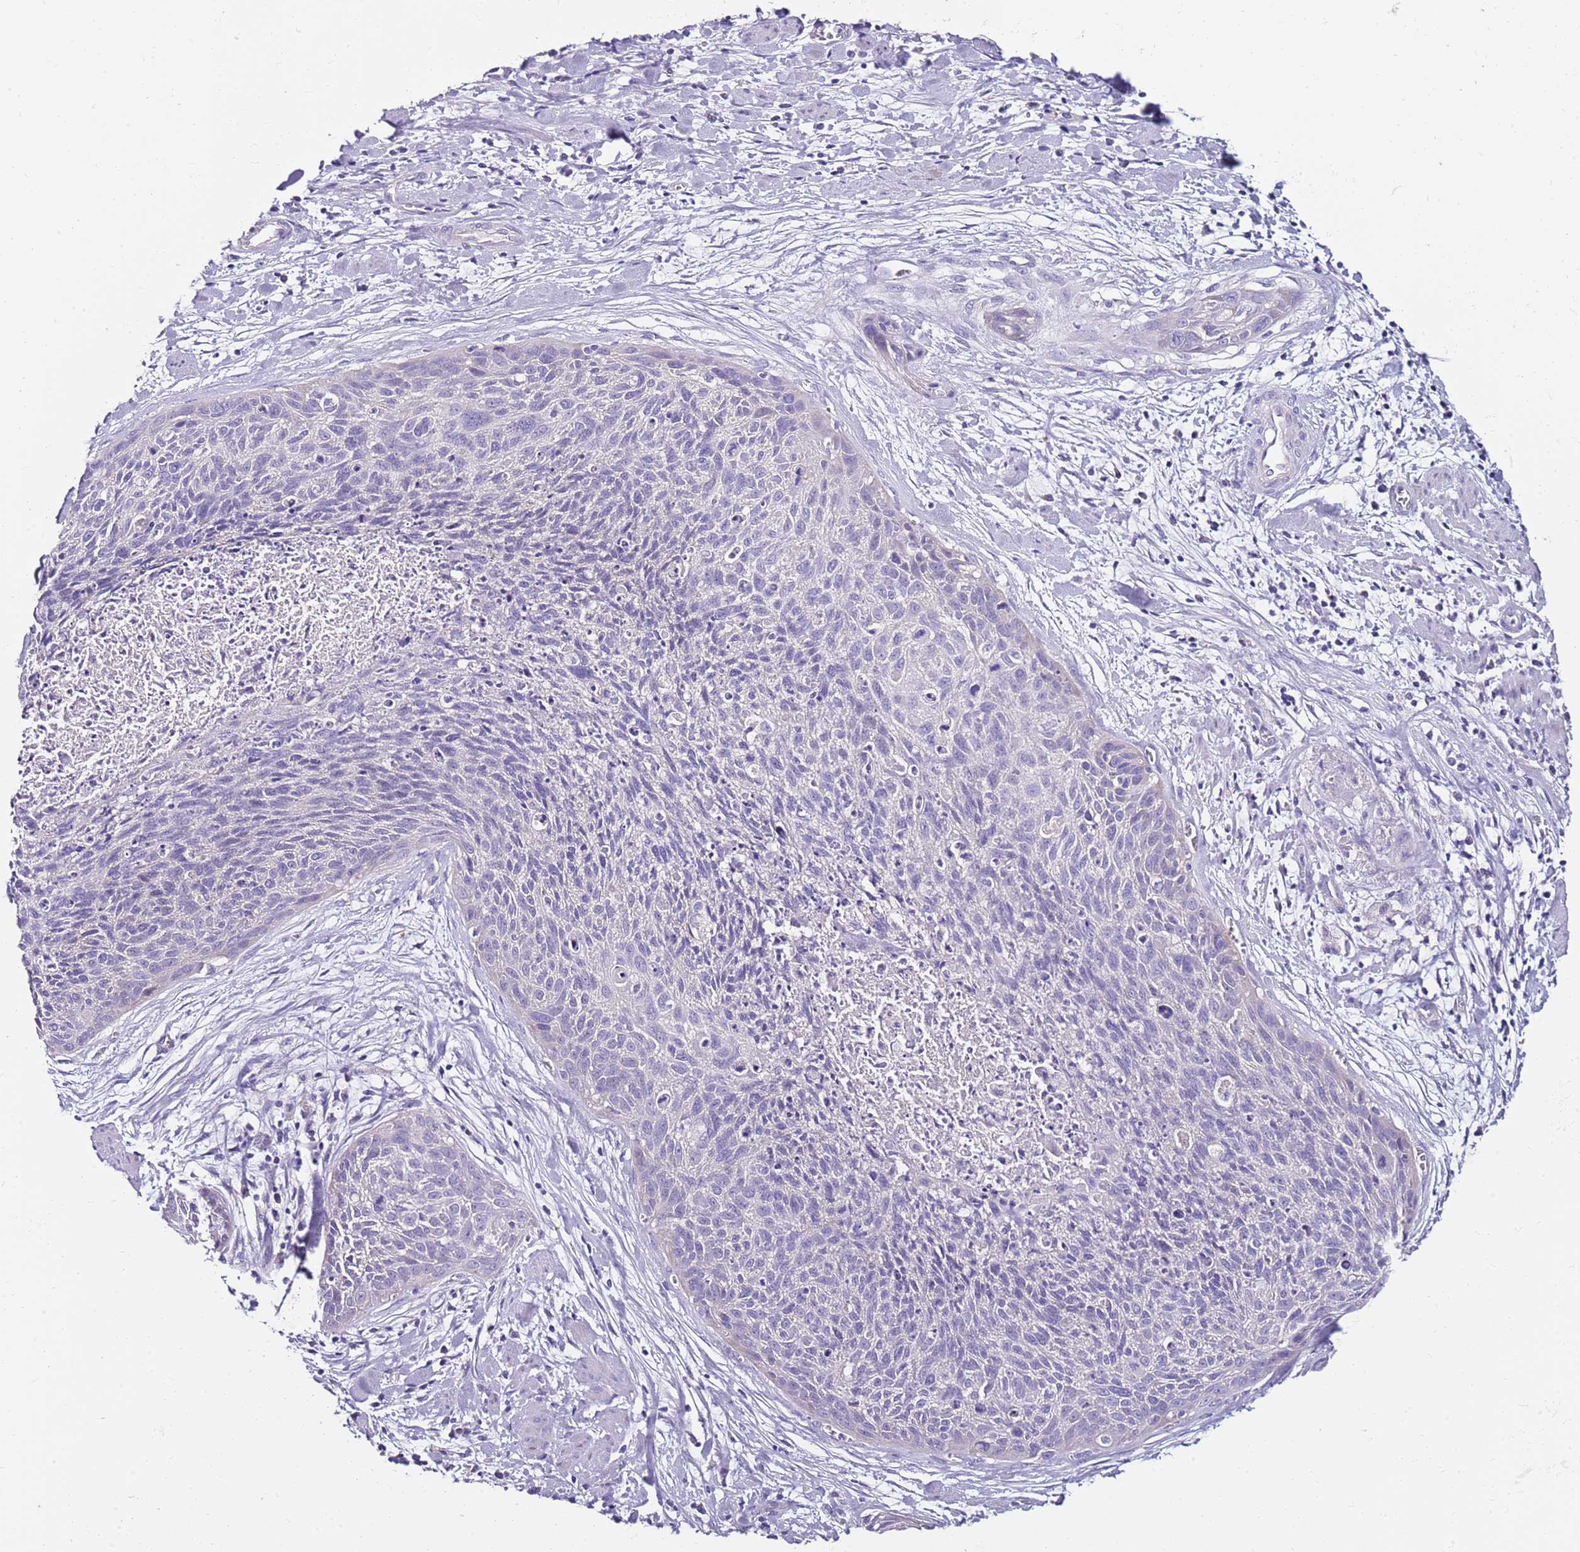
{"staining": {"intensity": "negative", "quantity": "none", "location": "none"}, "tissue": "cervical cancer", "cell_type": "Tumor cells", "image_type": "cancer", "snomed": [{"axis": "morphology", "description": "Squamous cell carcinoma, NOS"}, {"axis": "topography", "description": "Cervix"}], "caption": "Protein analysis of cervical squamous cell carcinoma demonstrates no significant staining in tumor cells.", "gene": "MYBPC3", "patient": {"sex": "female", "age": 55}}